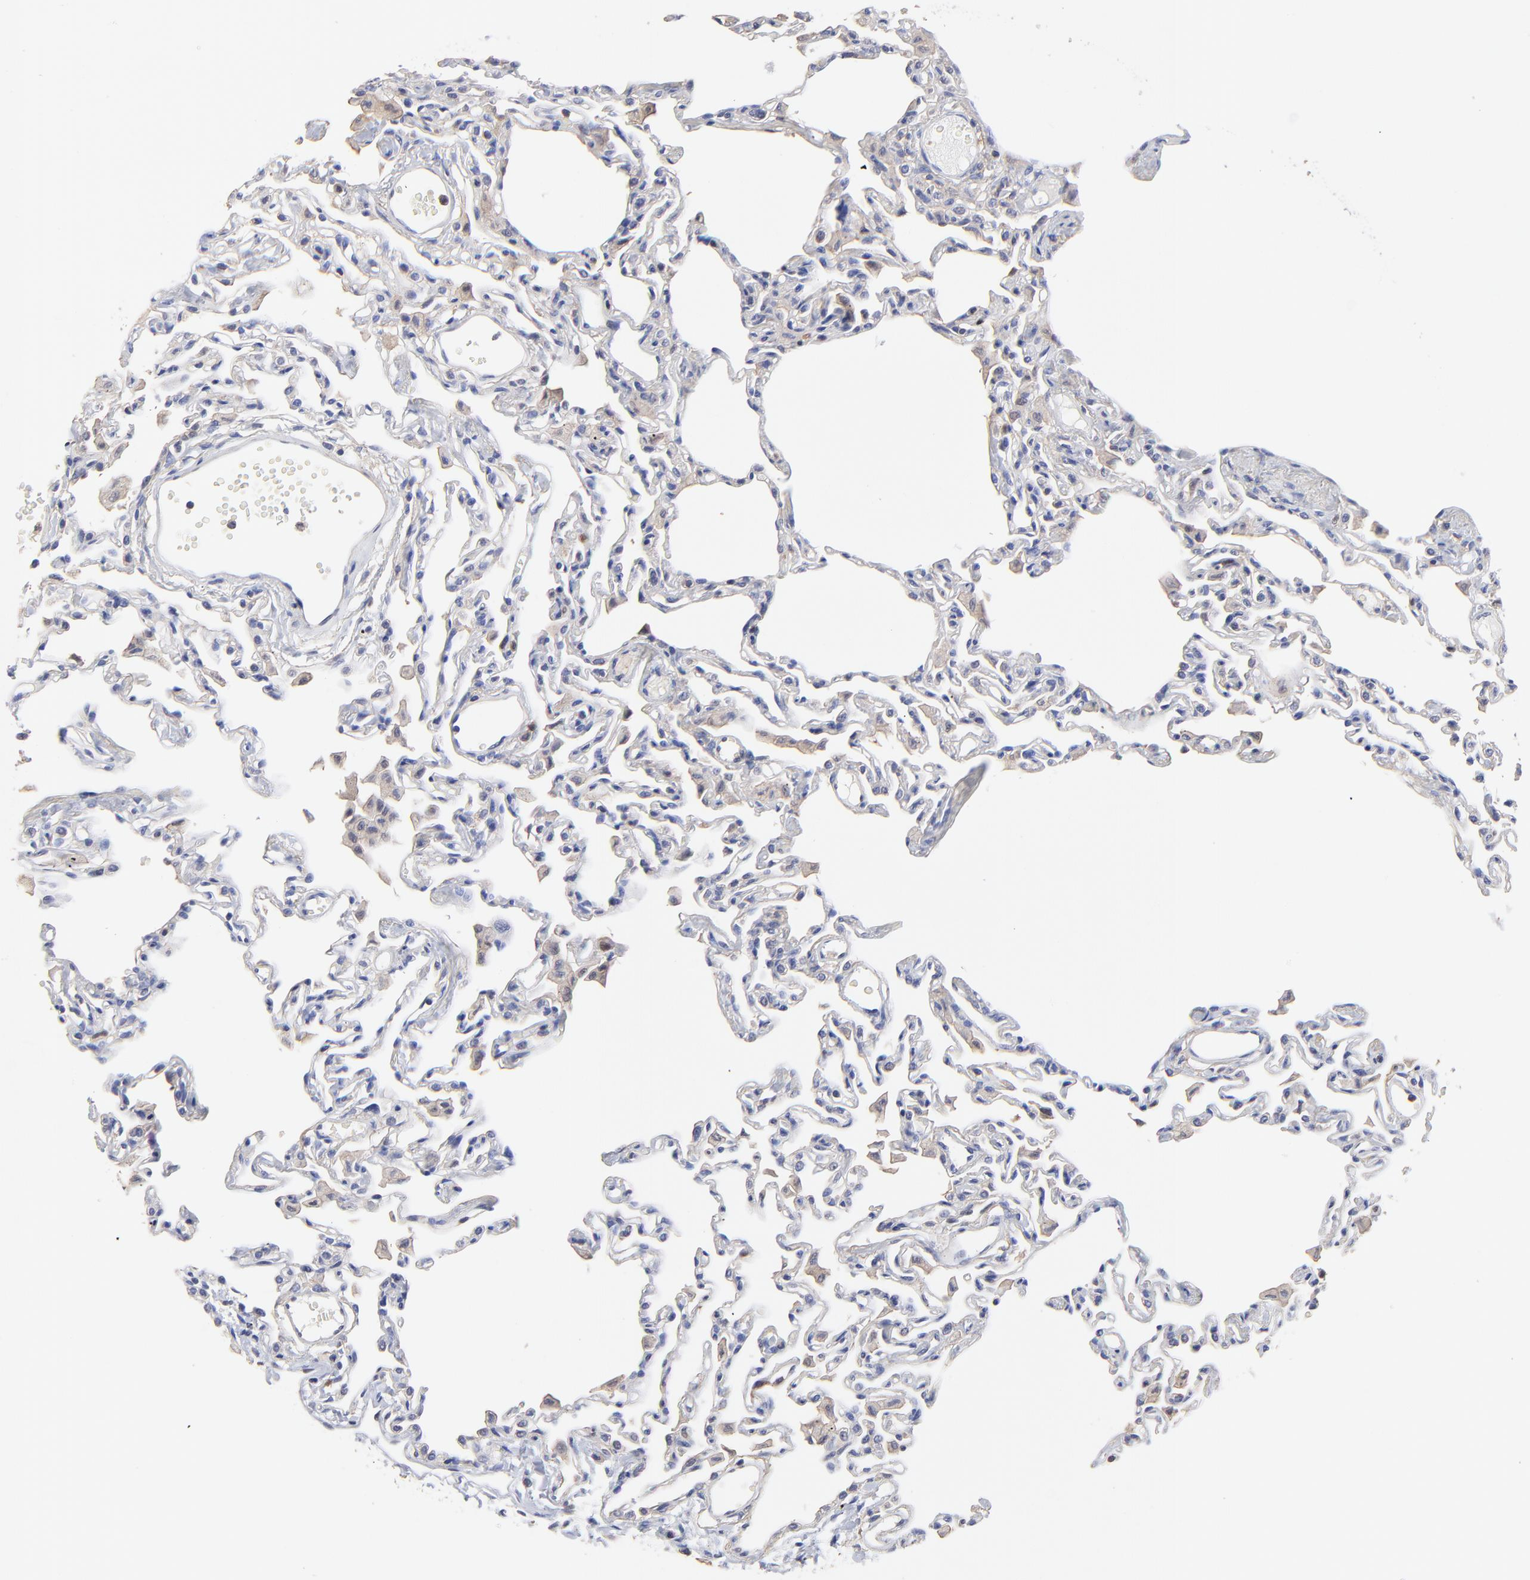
{"staining": {"intensity": "weak", "quantity": "<25%", "location": "cytoplasmic/membranous"}, "tissue": "lung", "cell_type": "Alveolar cells", "image_type": "normal", "snomed": [{"axis": "morphology", "description": "Normal tissue, NOS"}, {"axis": "topography", "description": "Lung"}], "caption": "DAB immunohistochemical staining of normal human lung exhibits no significant expression in alveolar cells. (DAB IHC with hematoxylin counter stain).", "gene": "DCTPP1", "patient": {"sex": "female", "age": 49}}